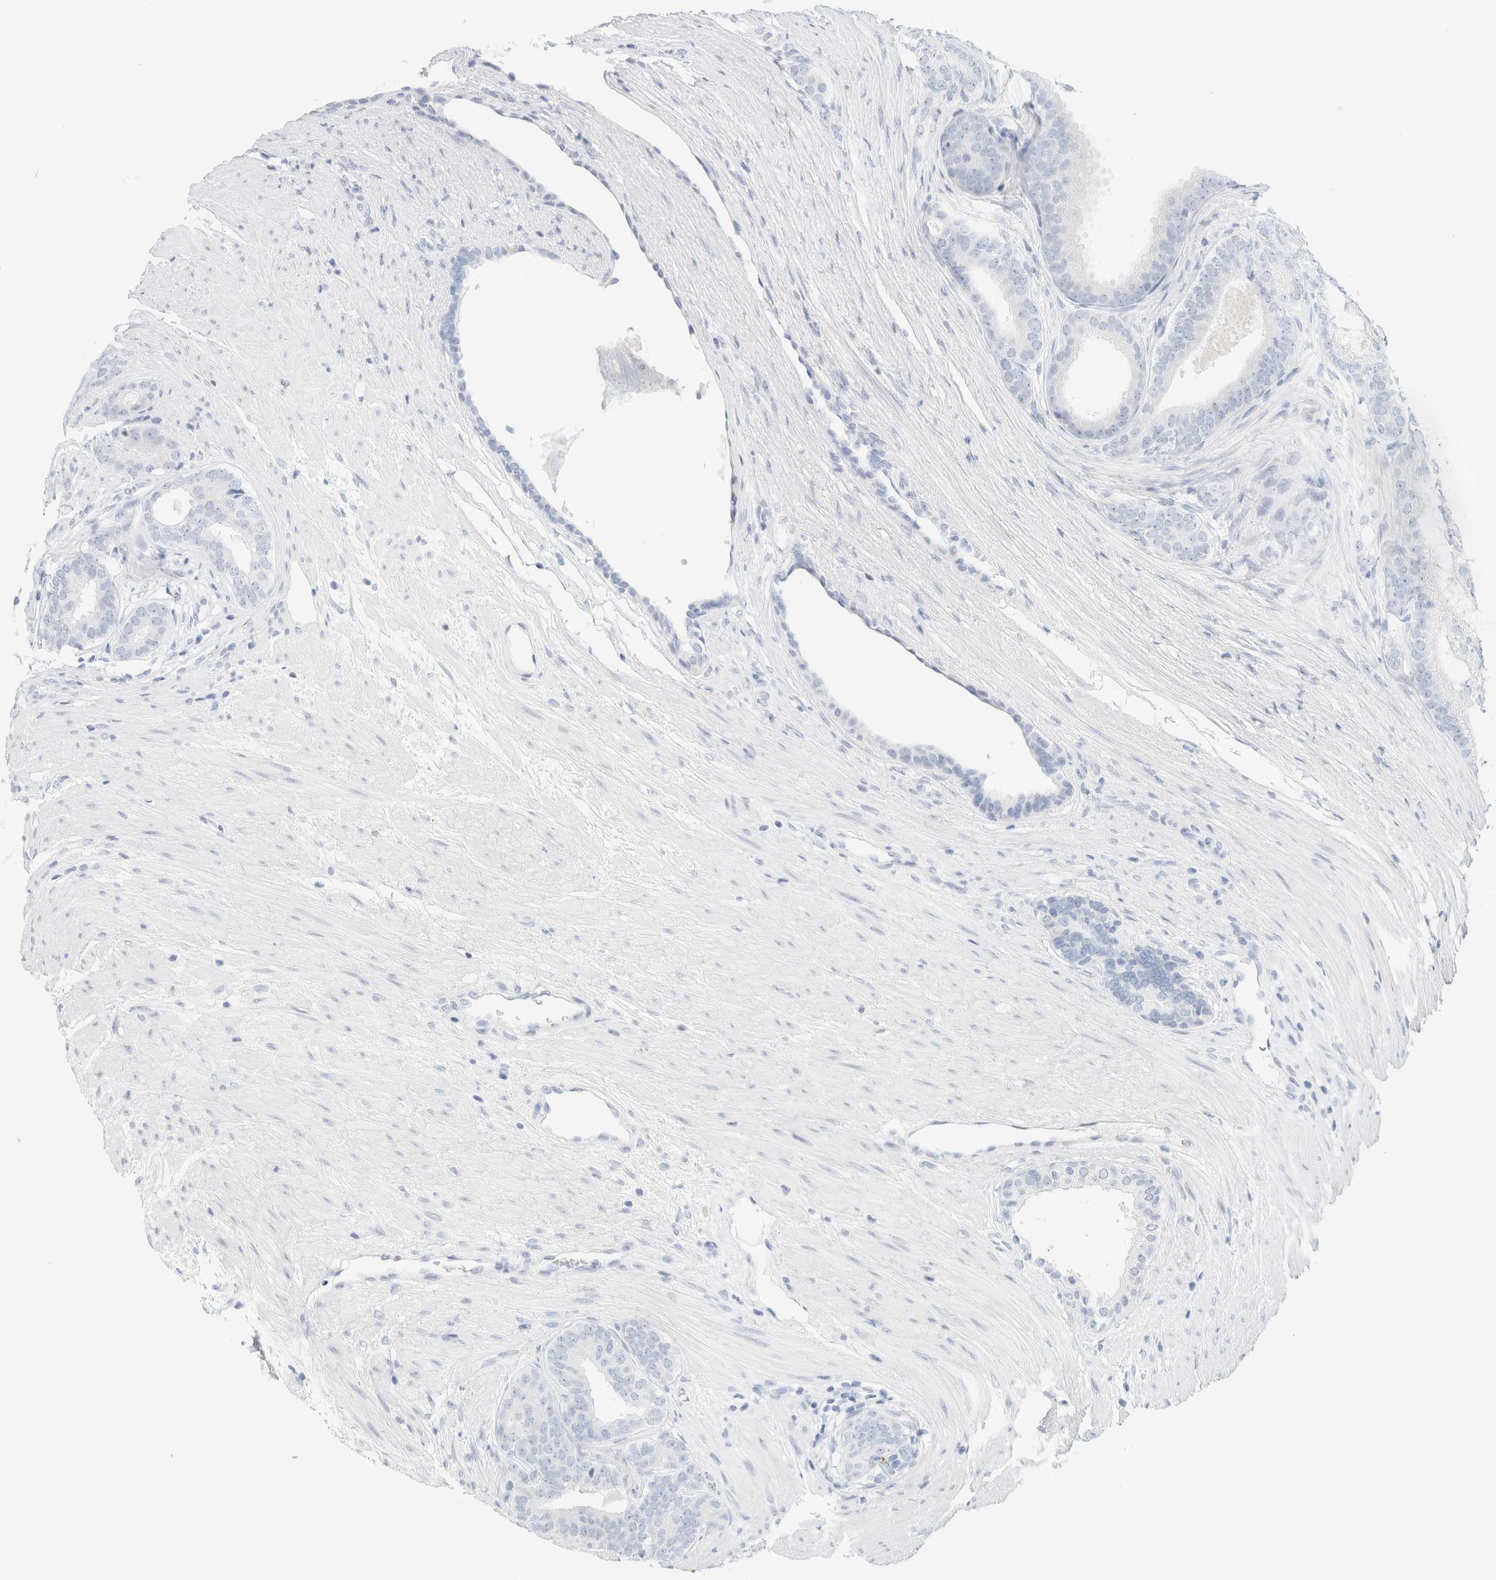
{"staining": {"intensity": "negative", "quantity": "none", "location": "none"}, "tissue": "prostate cancer", "cell_type": "Tumor cells", "image_type": "cancer", "snomed": [{"axis": "morphology", "description": "Adenocarcinoma, High grade"}, {"axis": "topography", "description": "Prostate"}], "caption": "There is no significant positivity in tumor cells of prostate cancer.", "gene": "HEXD", "patient": {"sex": "male", "age": 60}}